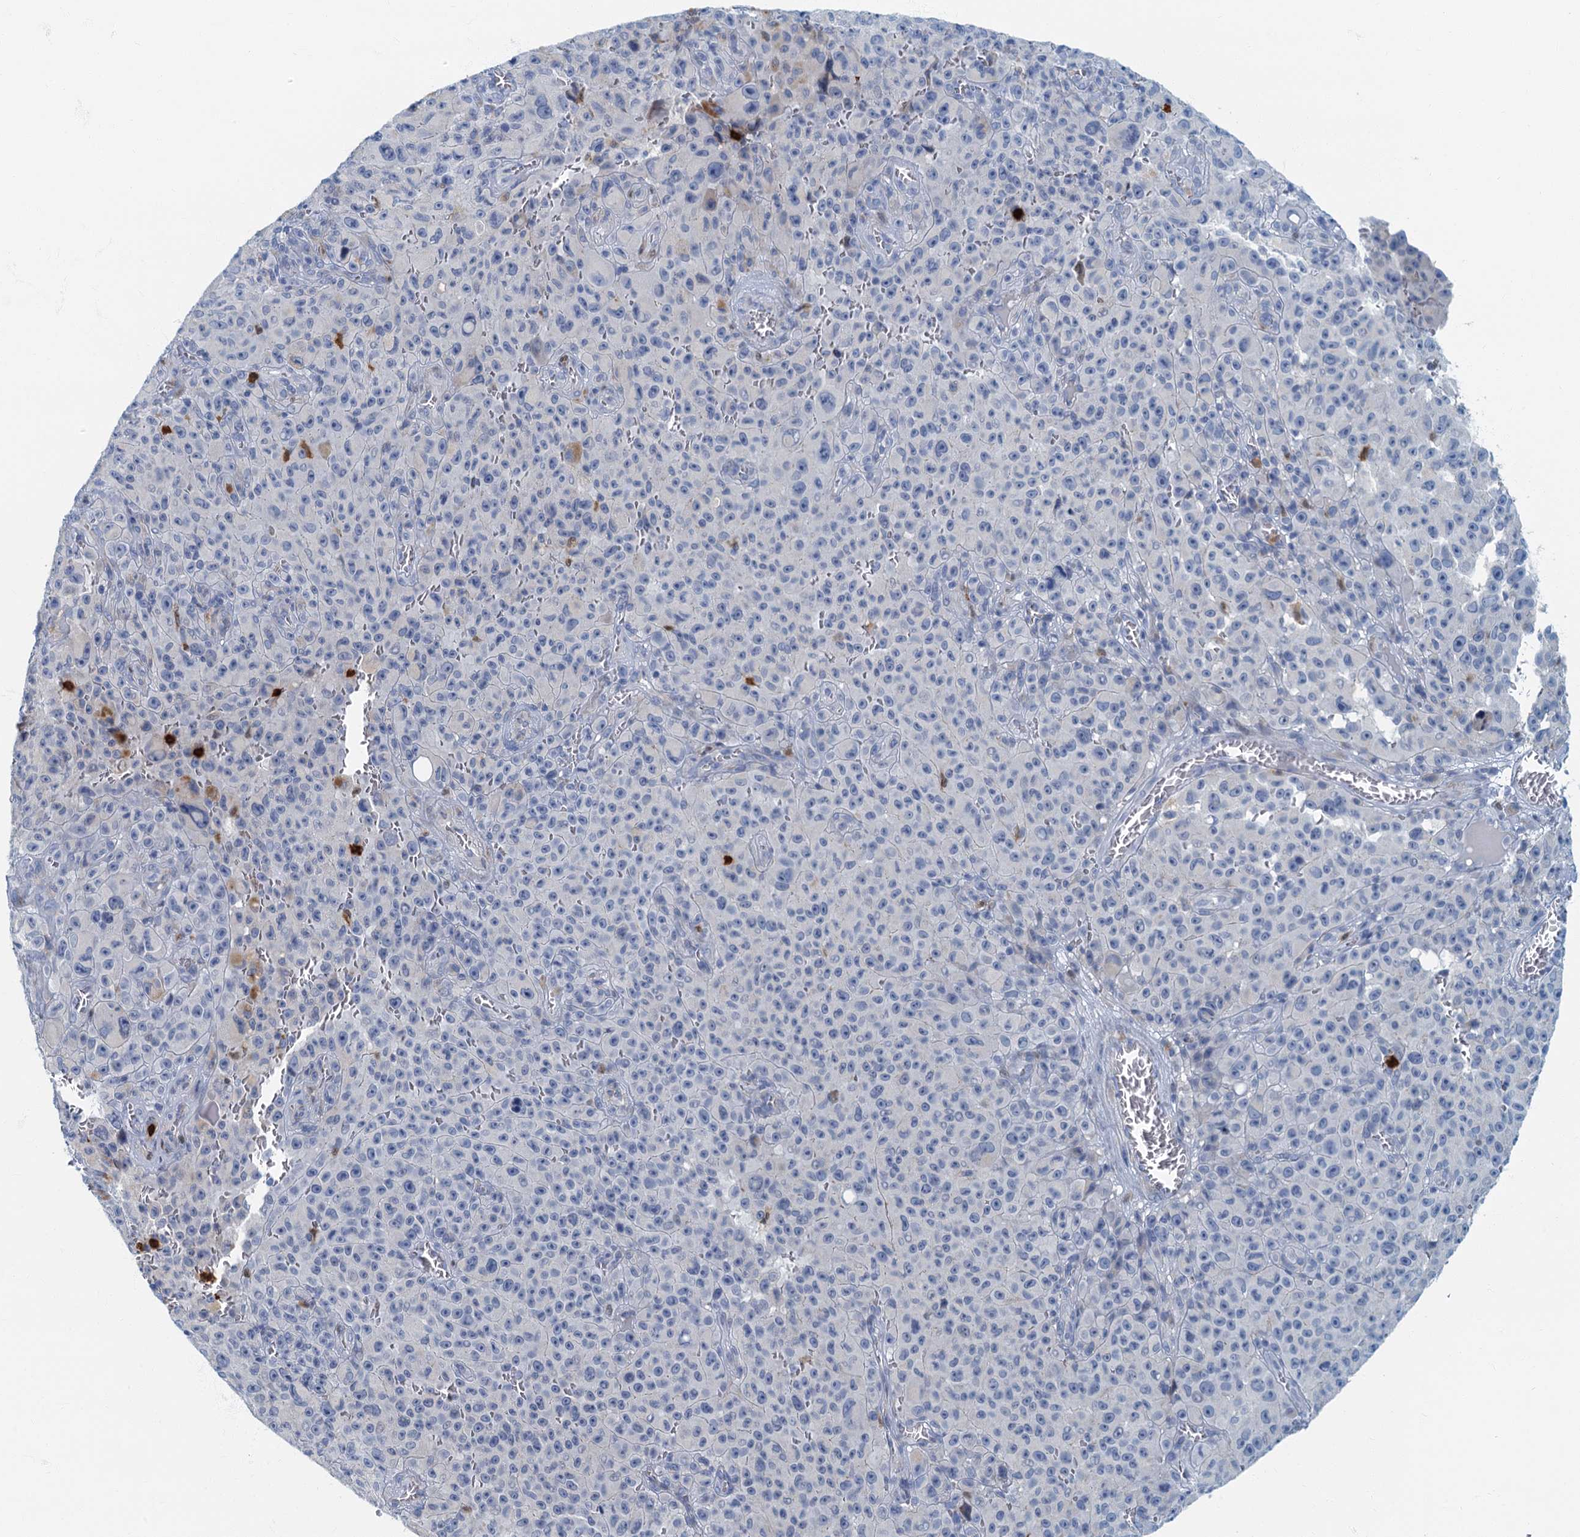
{"staining": {"intensity": "negative", "quantity": "none", "location": "none"}, "tissue": "melanoma", "cell_type": "Tumor cells", "image_type": "cancer", "snomed": [{"axis": "morphology", "description": "Malignant melanoma, NOS"}, {"axis": "topography", "description": "Skin"}], "caption": "IHC of human melanoma shows no expression in tumor cells.", "gene": "ANKDD1A", "patient": {"sex": "female", "age": 82}}